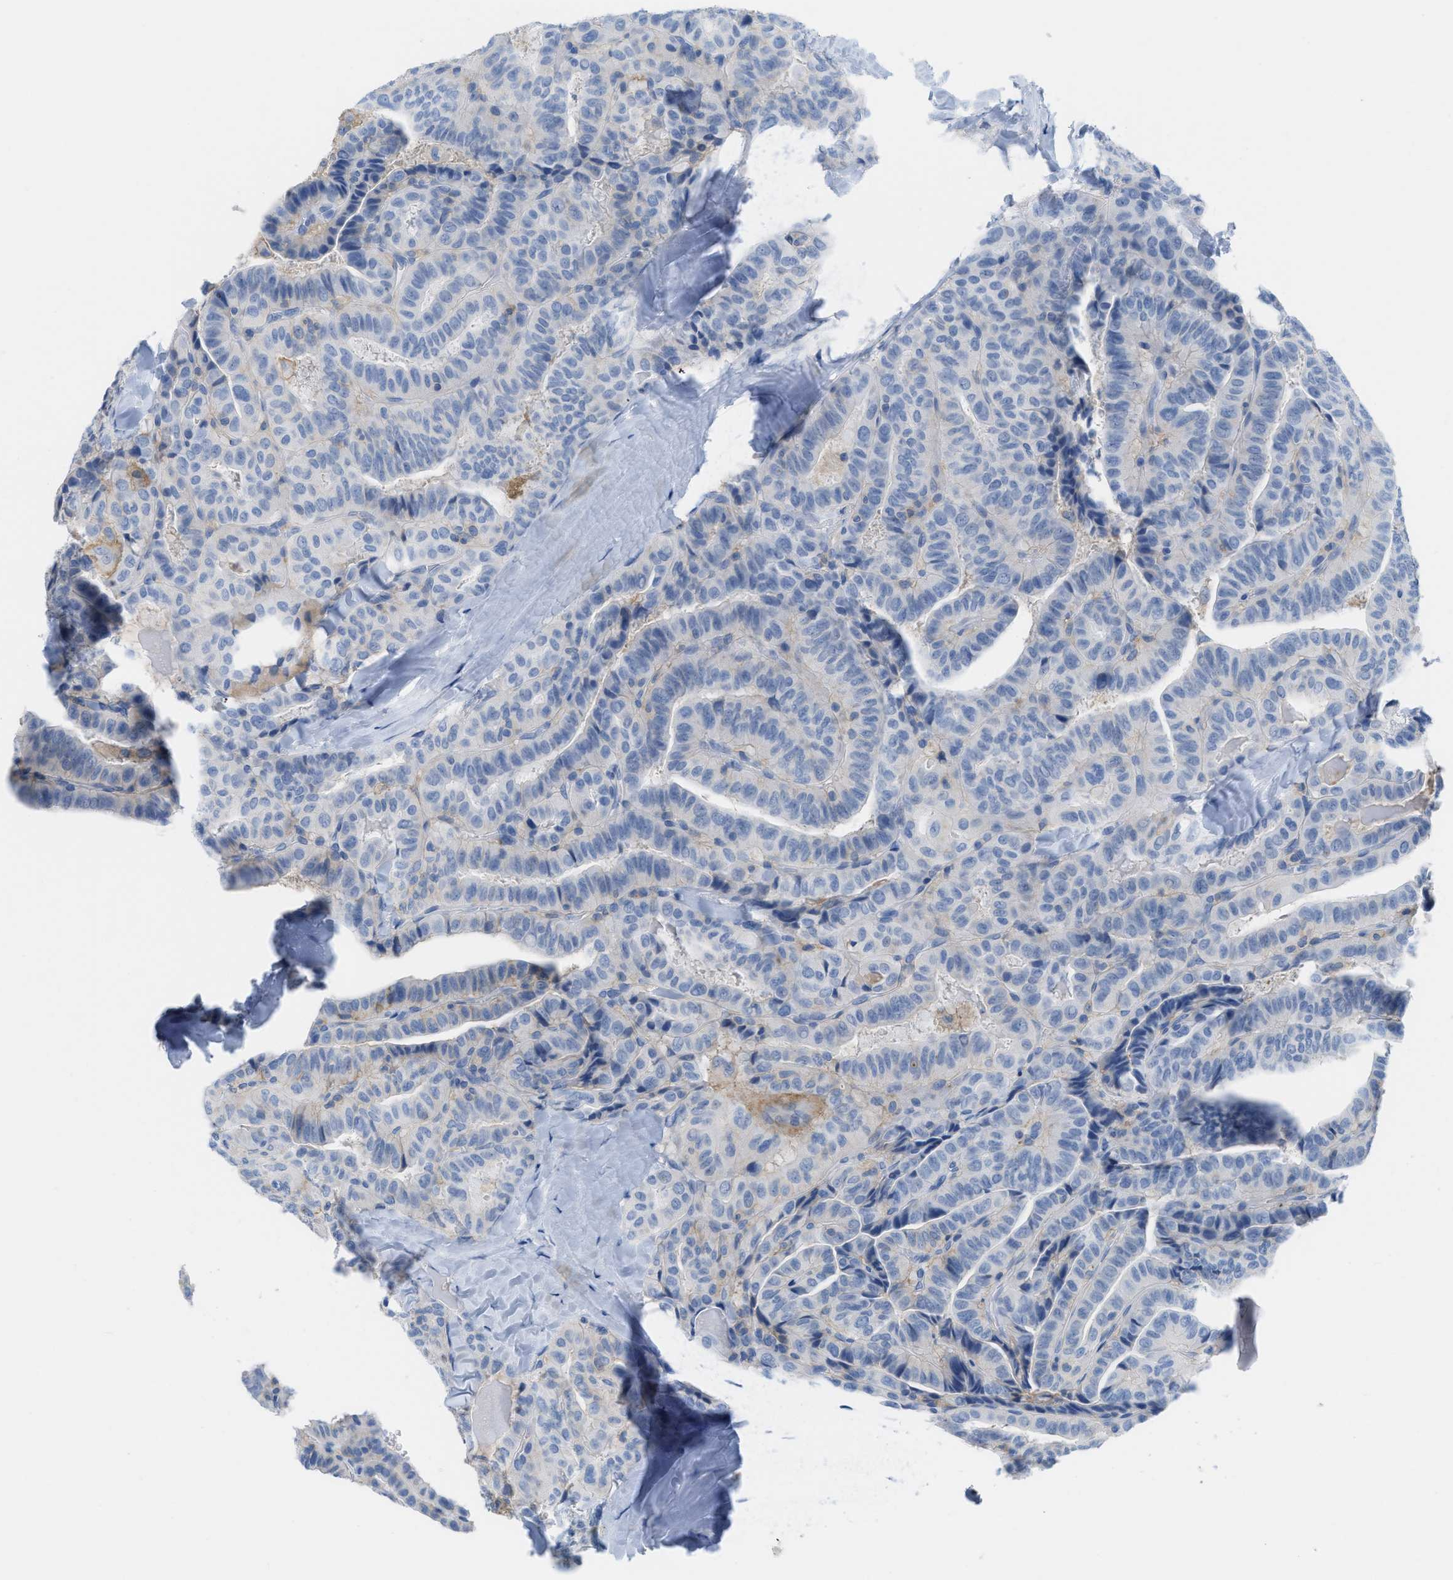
{"staining": {"intensity": "negative", "quantity": "none", "location": "none"}, "tissue": "thyroid cancer", "cell_type": "Tumor cells", "image_type": "cancer", "snomed": [{"axis": "morphology", "description": "Papillary adenocarcinoma, NOS"}, {"axis": "topography", "description": "Thyroid gland"}], "caption": "Immunohistochemistry (IHC) of papillary adenocarcinoma (thyroid) displays no expression in tumor cells.", "gene": "SLC3A2", "patient": {"sex": "male", "age": 77}}